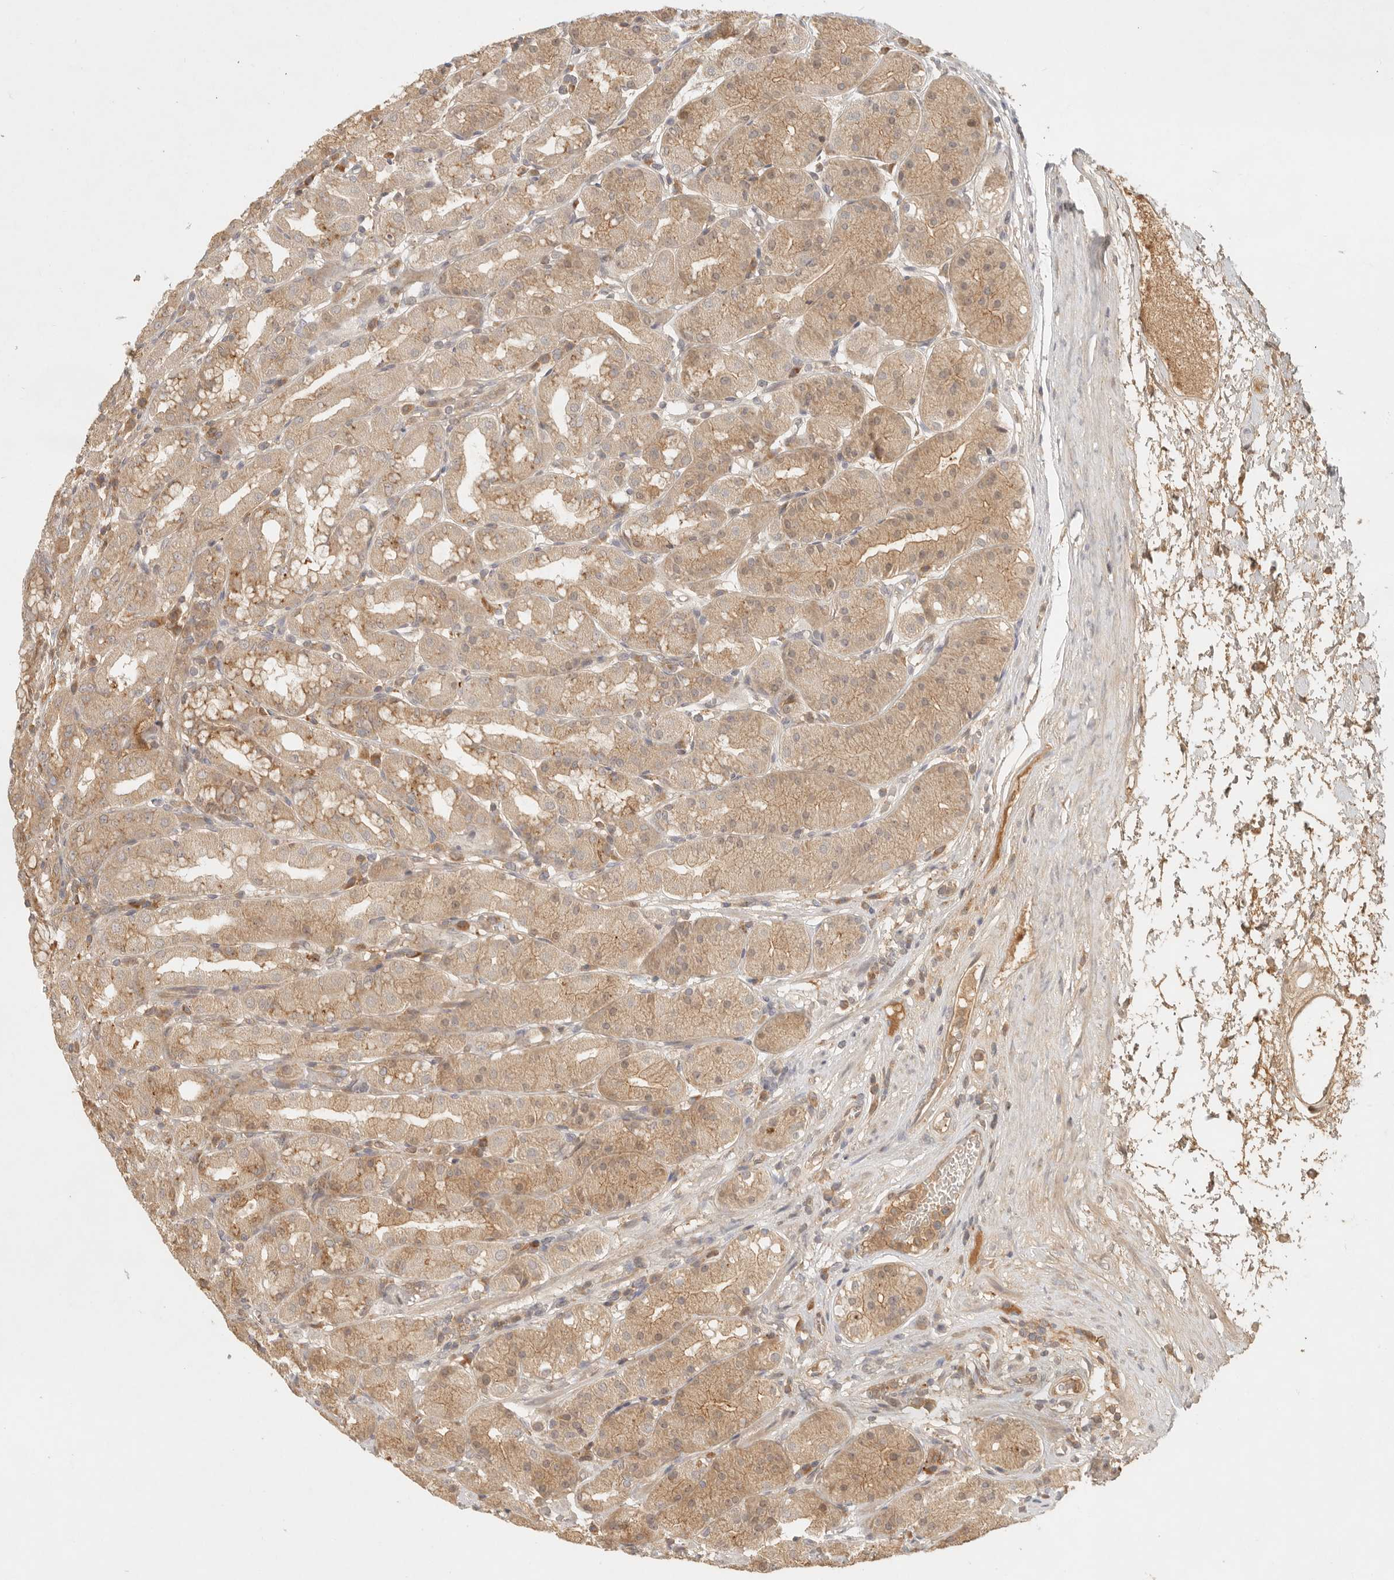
{"staining": {"intensity": "moderate", "quantity": ">75%", "location": "cytoplasmic/membranous"}, "tissue": "stomach", "cell_type": "Glandular cells", "image_type": "normal", "snomed": [{"axis": "morphology", "description": "Normal tissue, NOS"}, {"axis": "topography", "description": "Stomach"}, {"axis": "topography", "description": "Stomach, lower"}], "caption": "This image reveals immunohistochemistry staining of unremarkable stomach, with medium moderate cytoplasmic/membranous positivity in approximately >75% of glandular cells.", "gene": "ANKRD61", "patient": {"sex": "female", "age": 56}}